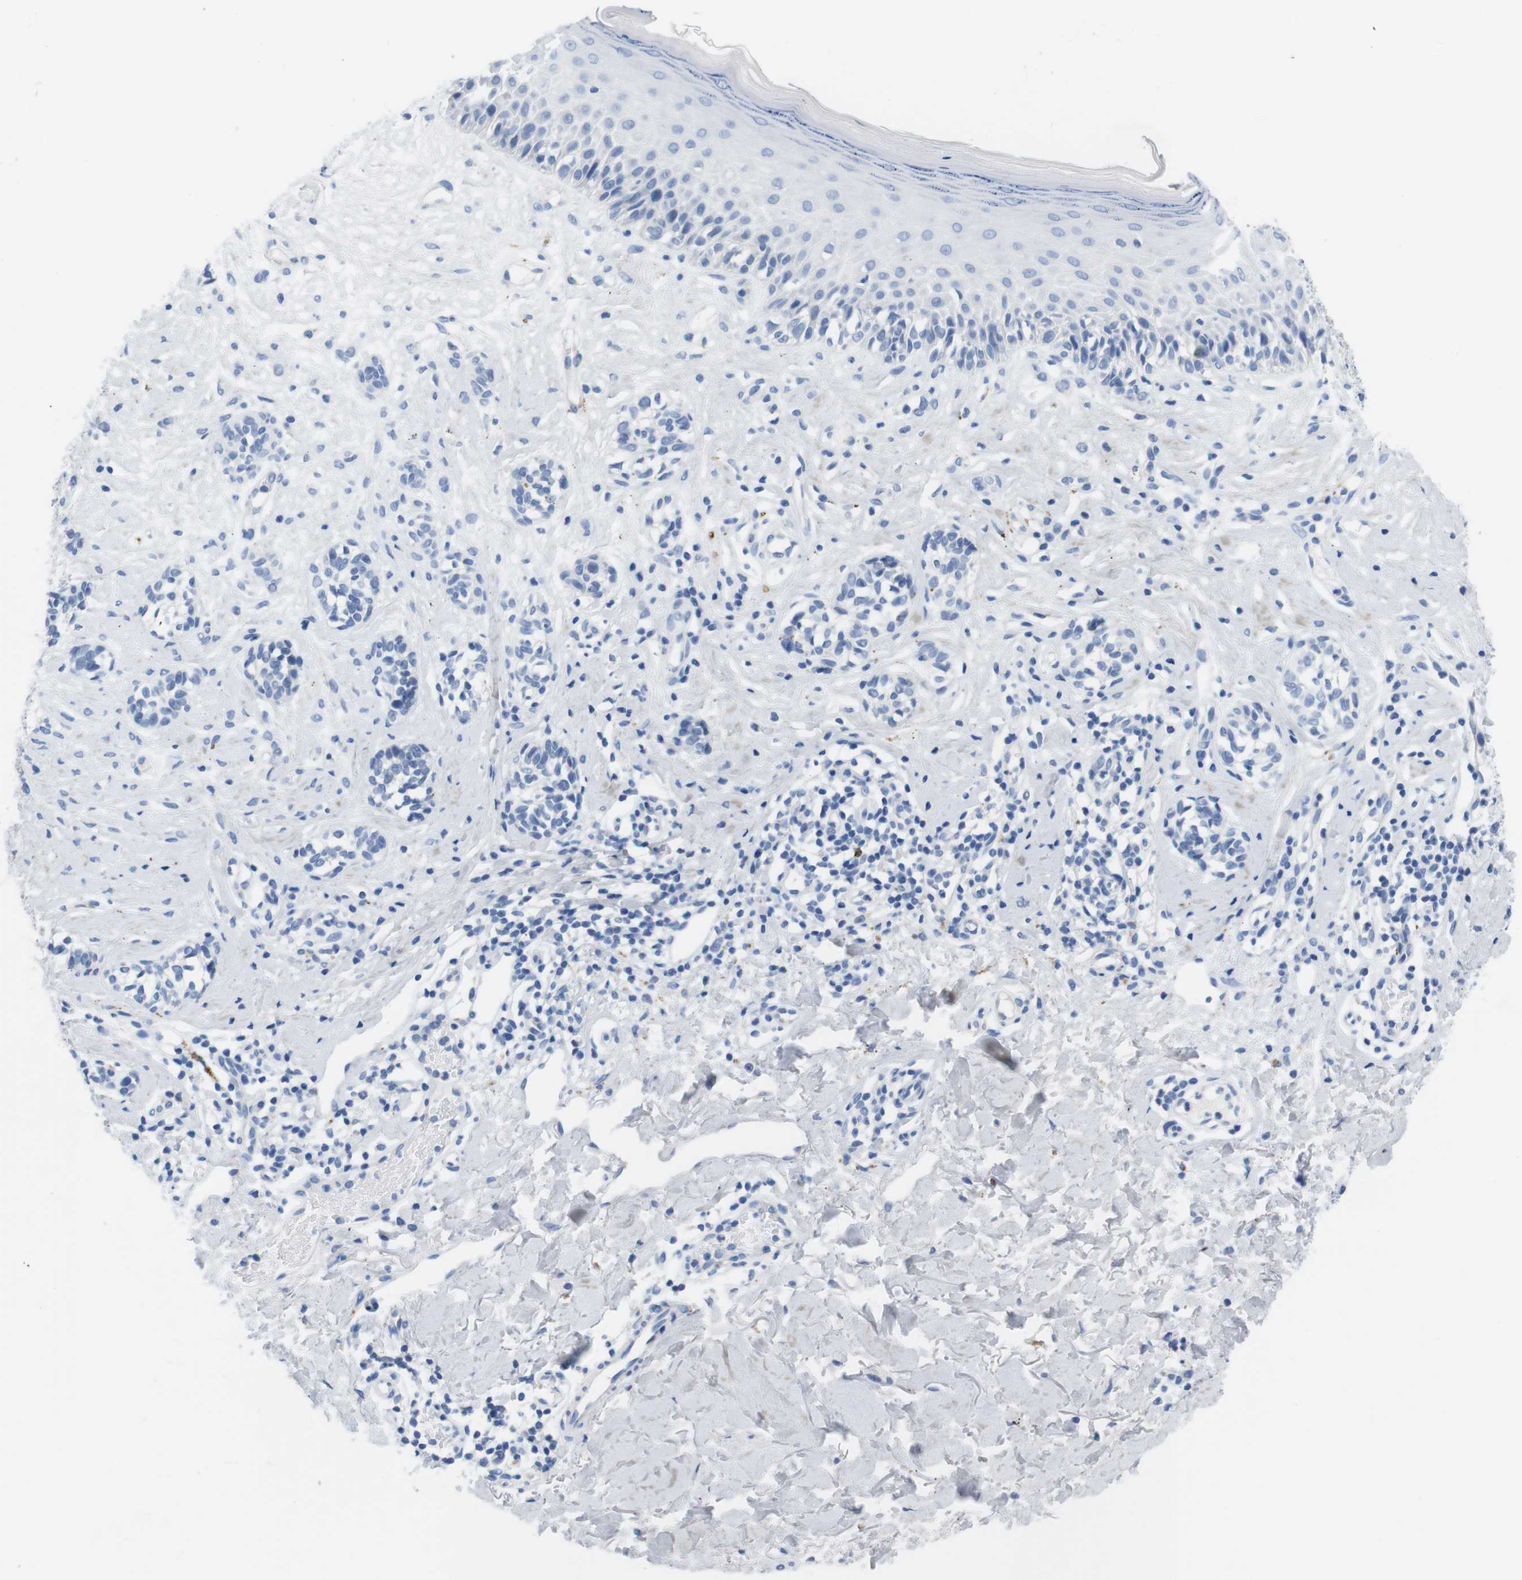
{"staining": {"intensity": "negative", "quantity": "none", "location": "none"}, "tissue": "melanoma", "cell_type": "Tumor cells", "image_type": "cancer", "snomed": [{"axis": "morphology", "description": "Malignant melanoma, NOS"}, {"axis": "topography", "description": "Skin"}], "caption": "Tumor cells are negative for protein expression in human melanoma.", "gene": "MAP6", "patient": {"sex": "male", "age": 64}}